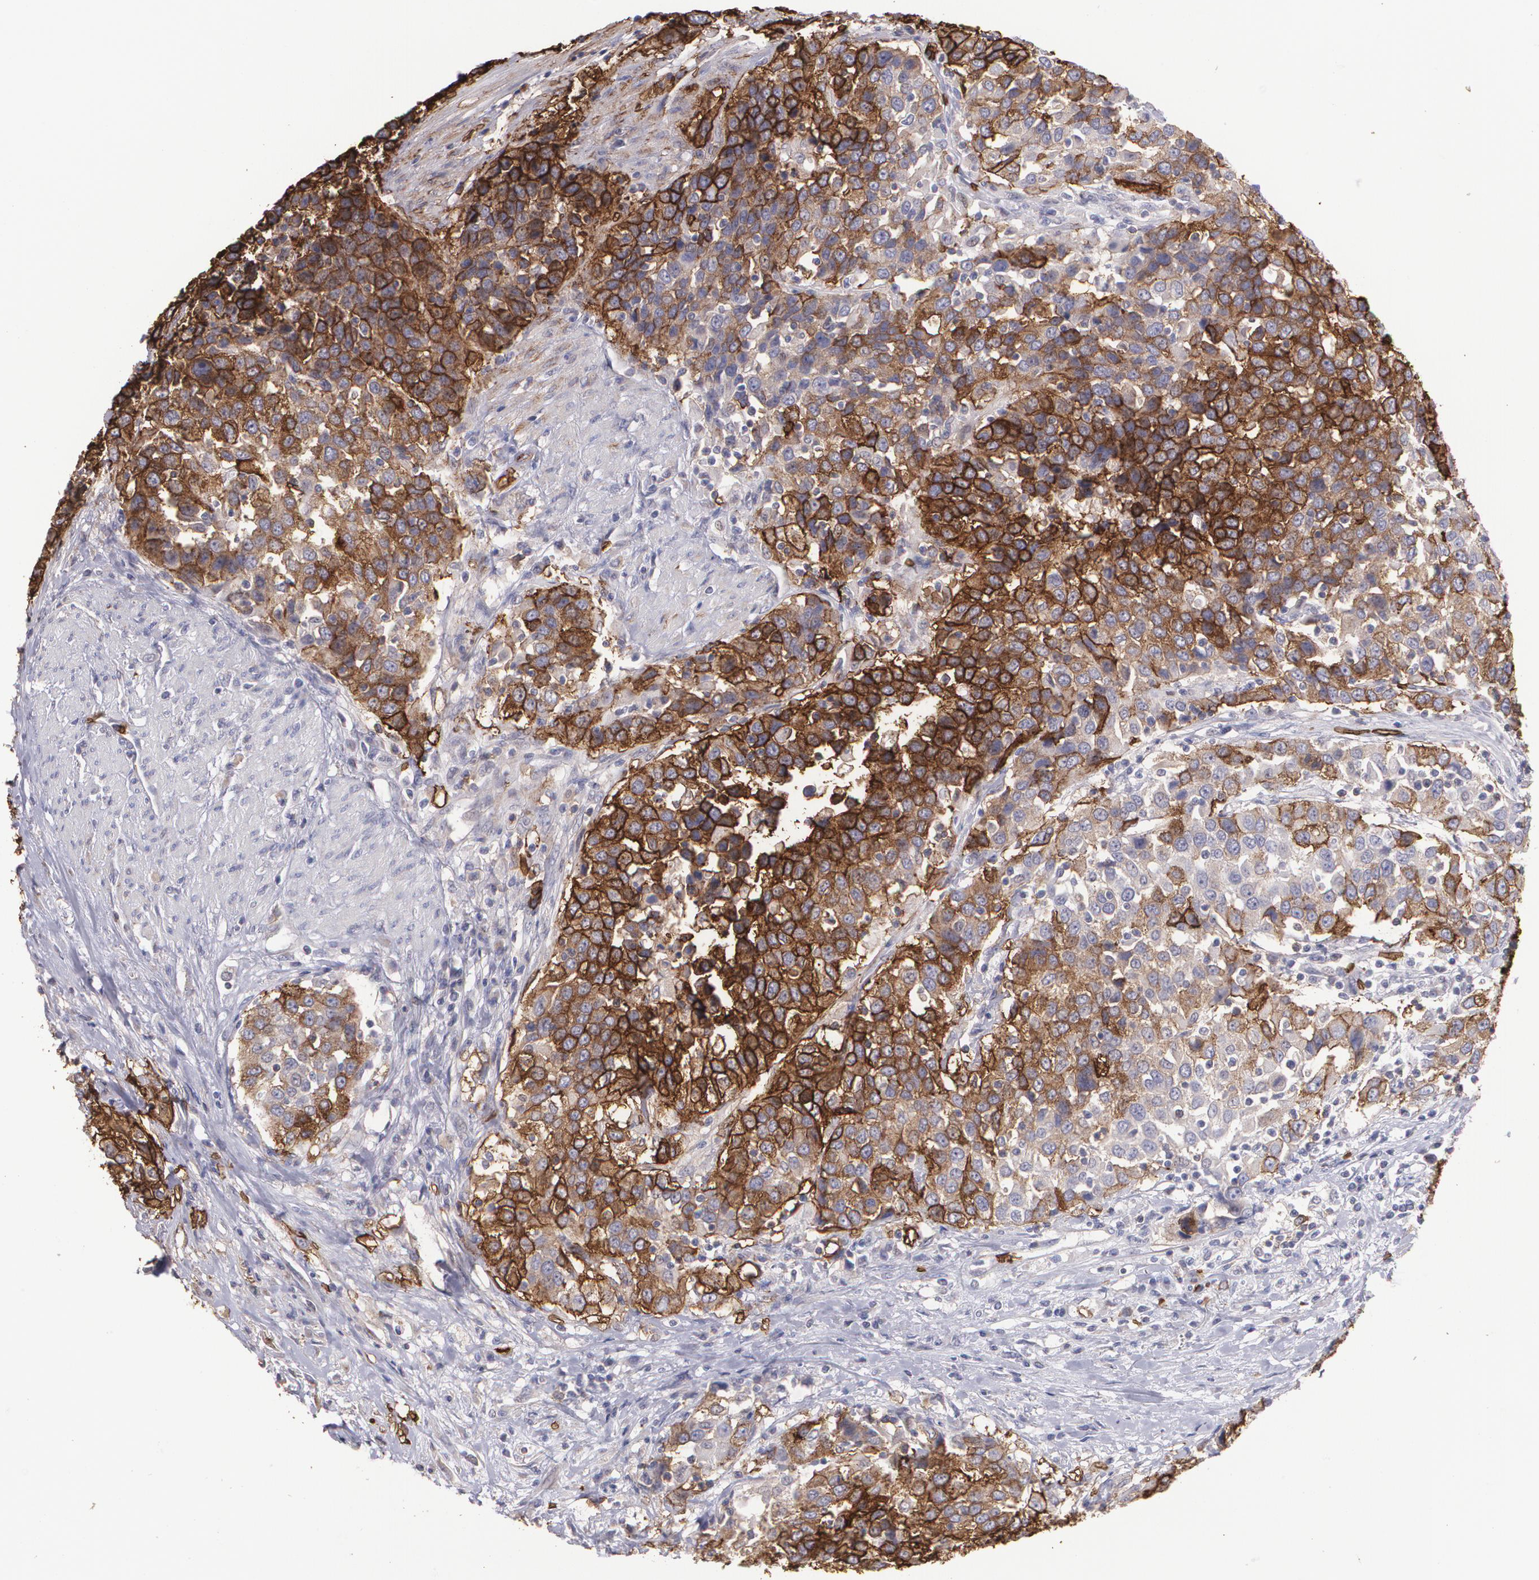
{"staining": {"intensity": "strong", "quantity": ">75%", "location": "cytoplasmic/membranous"}, "tissue": "urothelial cancer", "cell_type": "Tumor cells", "image_type": "cancer", "snomed": [{"axis": "morphology", "description": "Urothelial carcinoma, High grade"}, {"axis": "topography", "description": "Urinary bladder"}], "caption": "Immunohistochemistry (IHC) staining of urothelial cancer, which demonstrates high levels of strong cytoplasmic/membranous positivity in approximately >75% of tumor cells indicating strong cytoplasmic/membranous protein positivity. The staining was performed using DAB (brown) for protein detection and nuclei were counterstained in hematoxylin (blue).", "gene": "SLC2A1", "patient": {"sex": "female", "age": 80}}